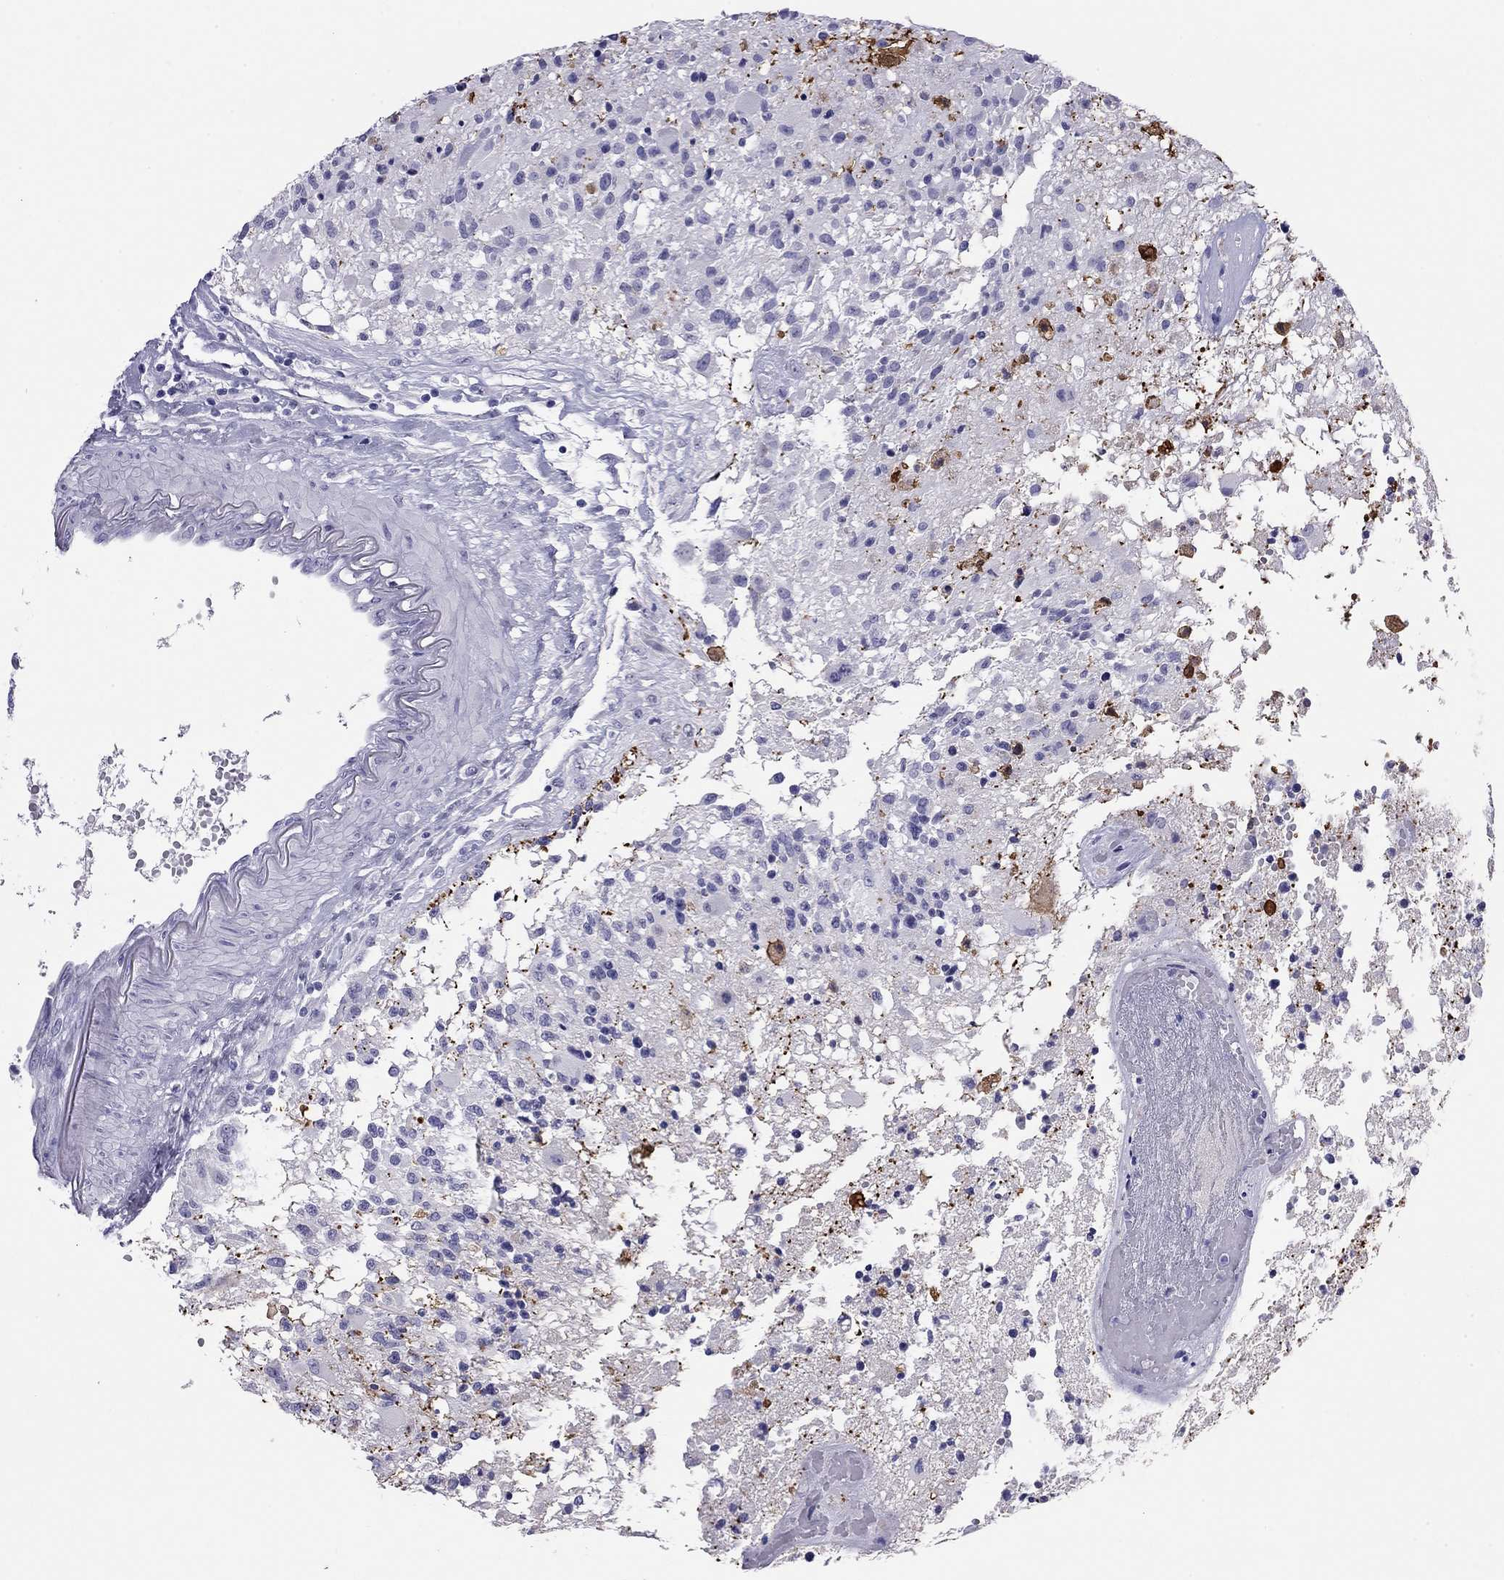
{"staining": {"intensity": "negative", "quantity": "none", "location": "none"}, "tissue": "glioma", "cell_type": "Tumor cells", "image_type": "cancer", "snomed": [{"axis": "morphology", "description": "Glioma, malignant, High grade"}, {"axis": "topography", "description": "Brain"}], "caption": "Micrograph shows no significant protein positivity in tumor cells of glioma.", "gene": "ODF4", "patient": {"sex": "female", "age": 63}}